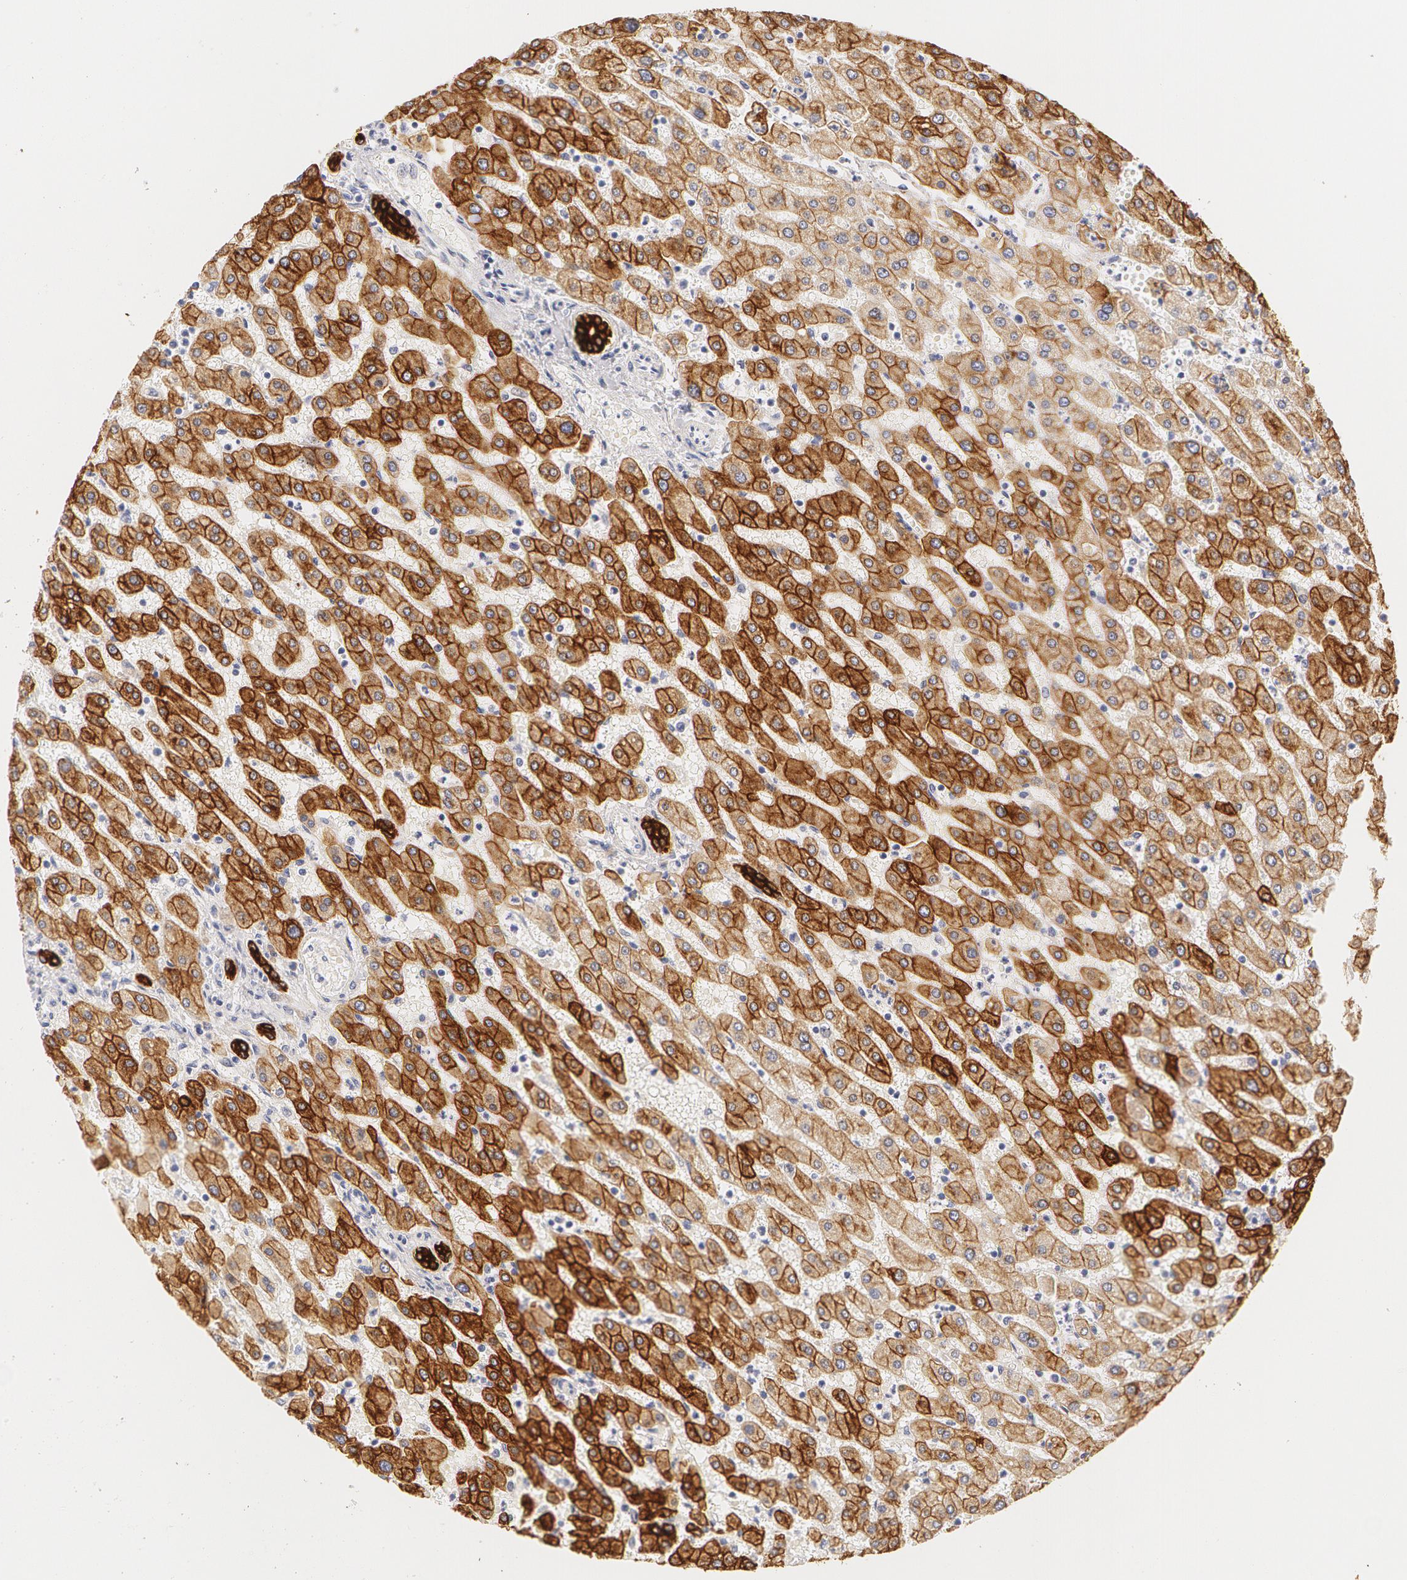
{"staining": {"intensity": "strong", "quantity": ">75%", "location": "cytoplasmic/membranous"}, "tissue": "liver", "cell_type": "Cholangiocytes", "image_type": "normal", "snomed": [{"axis": "morphology", "description": "Normal tissue, NOS"}, {"axis": "topography", "description": "Liver"}], "caption": "A brown stain highlights strong cytoplasmic/membranous expression of a protein in cholangiocytes of unremarkable liver.", "gene": "KRT8", "patient": {"sex": "female", "age": 30}}